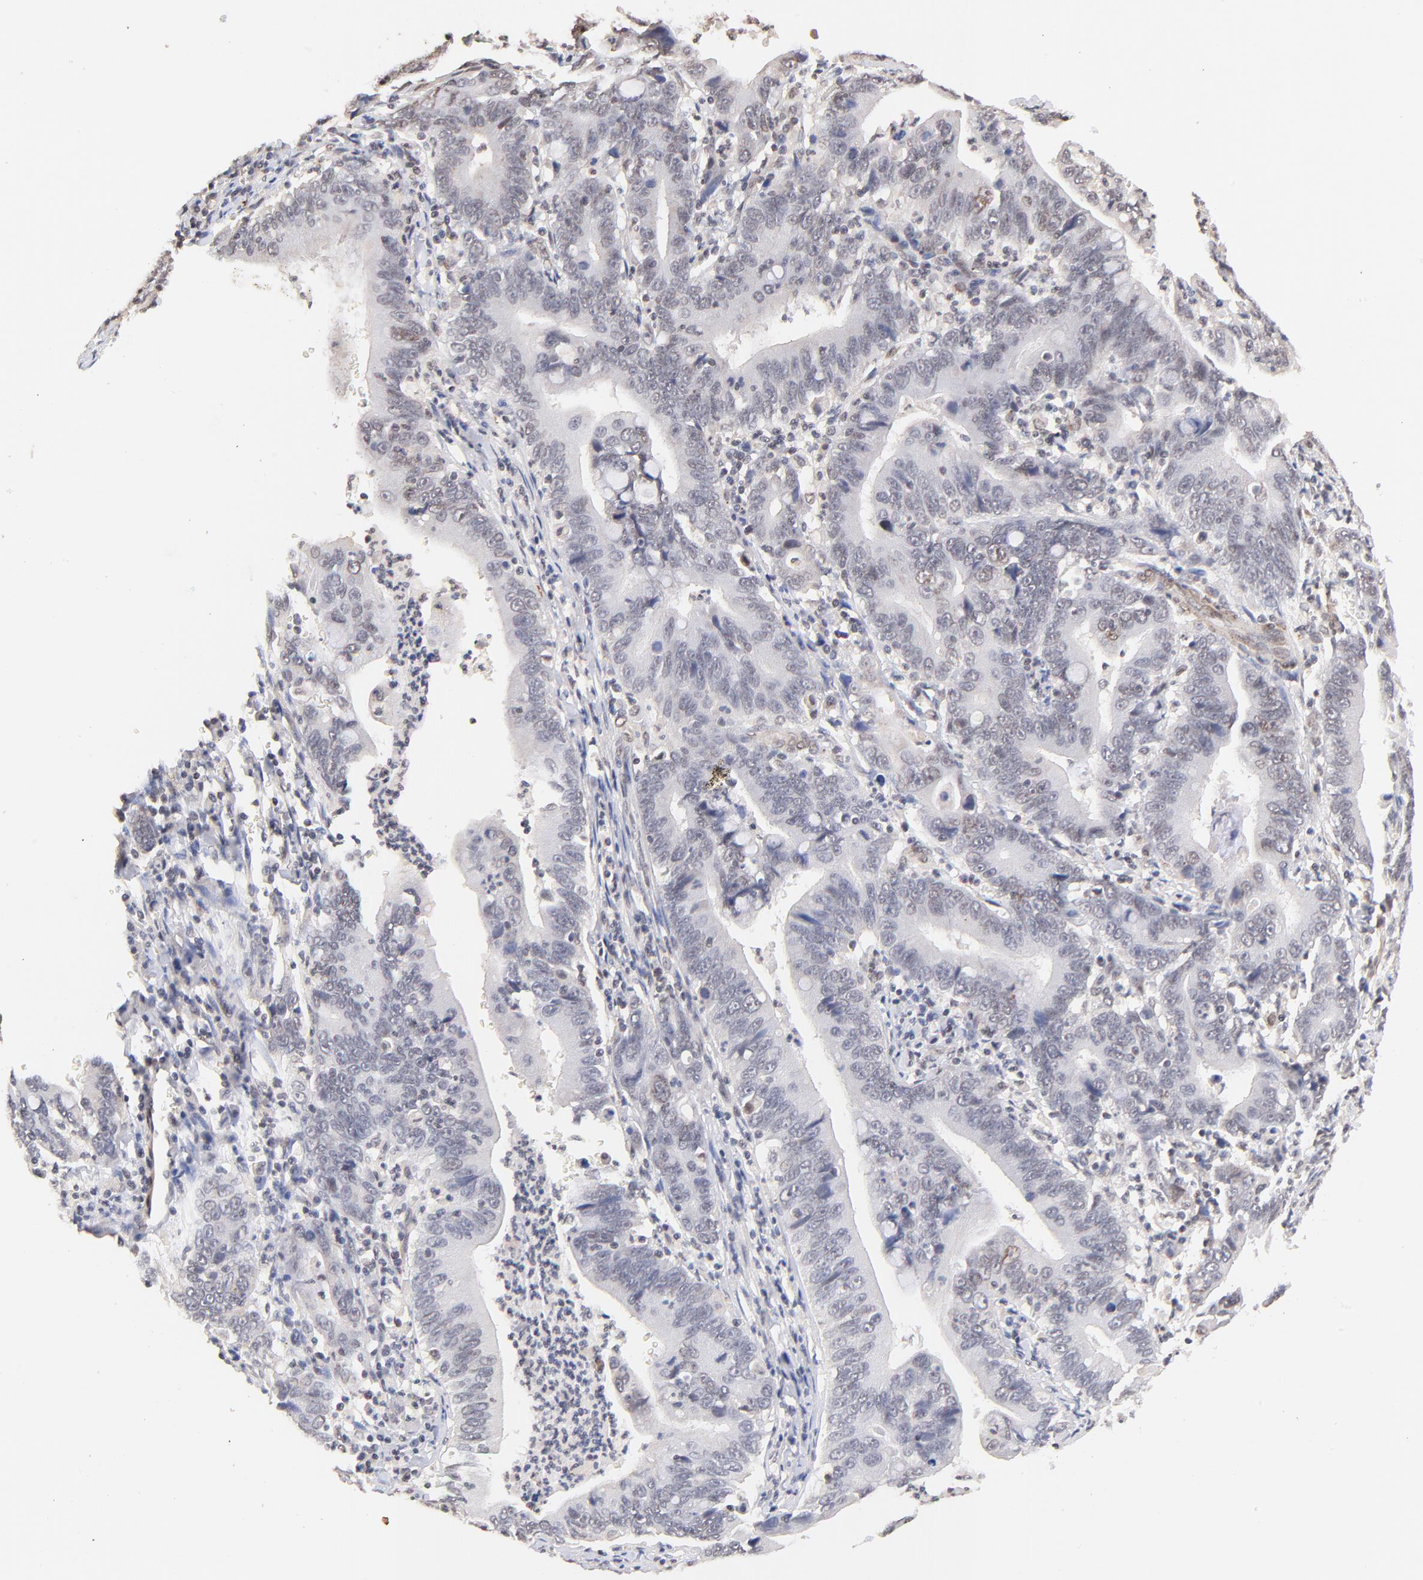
{"staining": {"intensity": "weak", "quantity": "<25%", "location": "cytoplasmic/membranous,nuclear"}, "tissue": "stomach cancer", "cell_type": "Tumor cells", "image_type": "cancer", "snomed": [{"axis": "morphology", "description": "Adenocarcinoma, NOS"}, {"axis": "topography", "description": "Stomach, upper"}], "caption": "Tumor cells show no significant expression in stomach cancer (adenocarcinoma).", "gene": "ZFP92", "patient": {"sex": "male", "age": 63}}